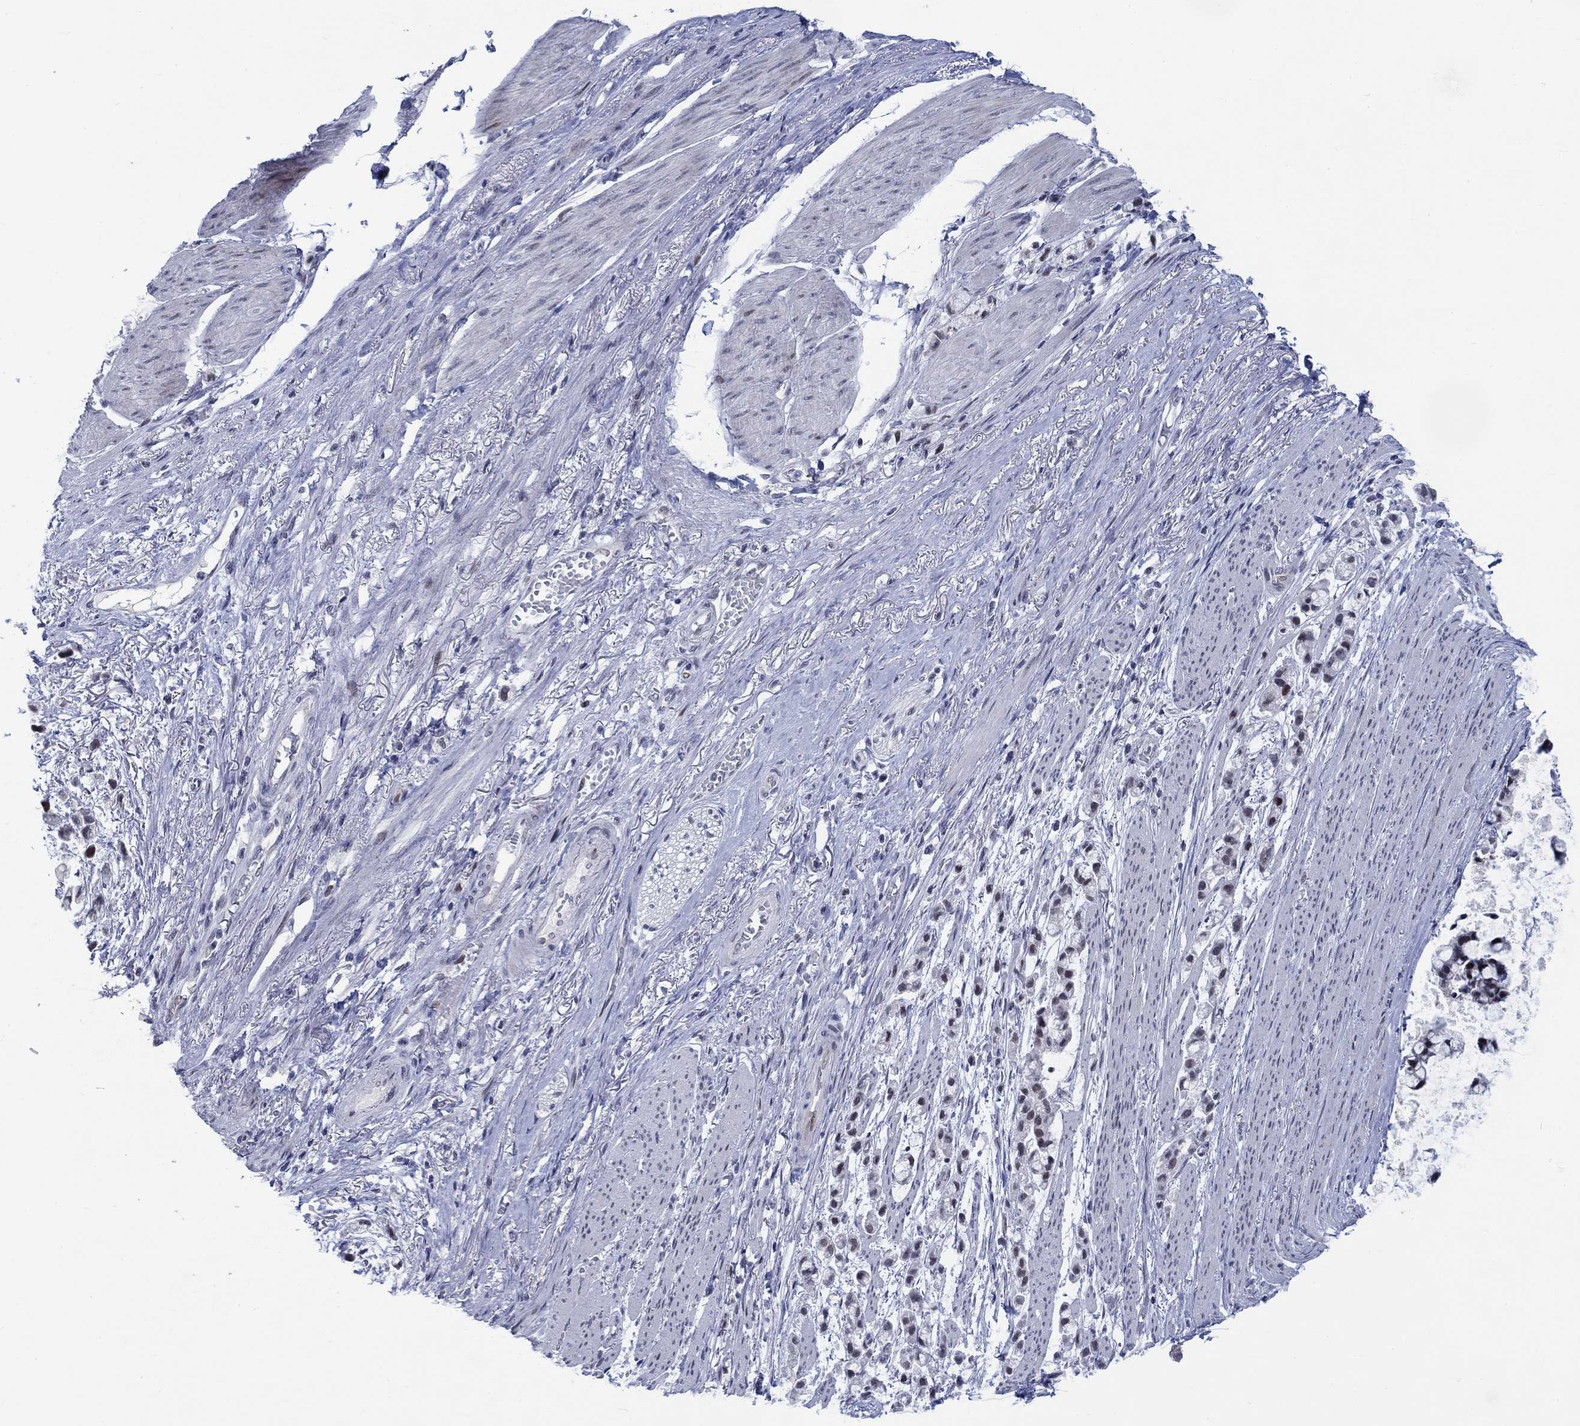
{"staining": {"intensity": "negative", "quantity": "none", "location": "none"}, "tissue": "stomach cancer", "cell_type": "Tumor cells", "image_type": "cancer", "snomed": [{"axis": "morphology", "description": "Adenocarcinoma, NOS"}, {"axis": "topography", "description": "Stomach"}], "caption": "Tumor cells show no significant expression in stomach cancer (adenocarcinoma).", "gene": "NEU3", "patient": {"sex": "female", "age": 81}}